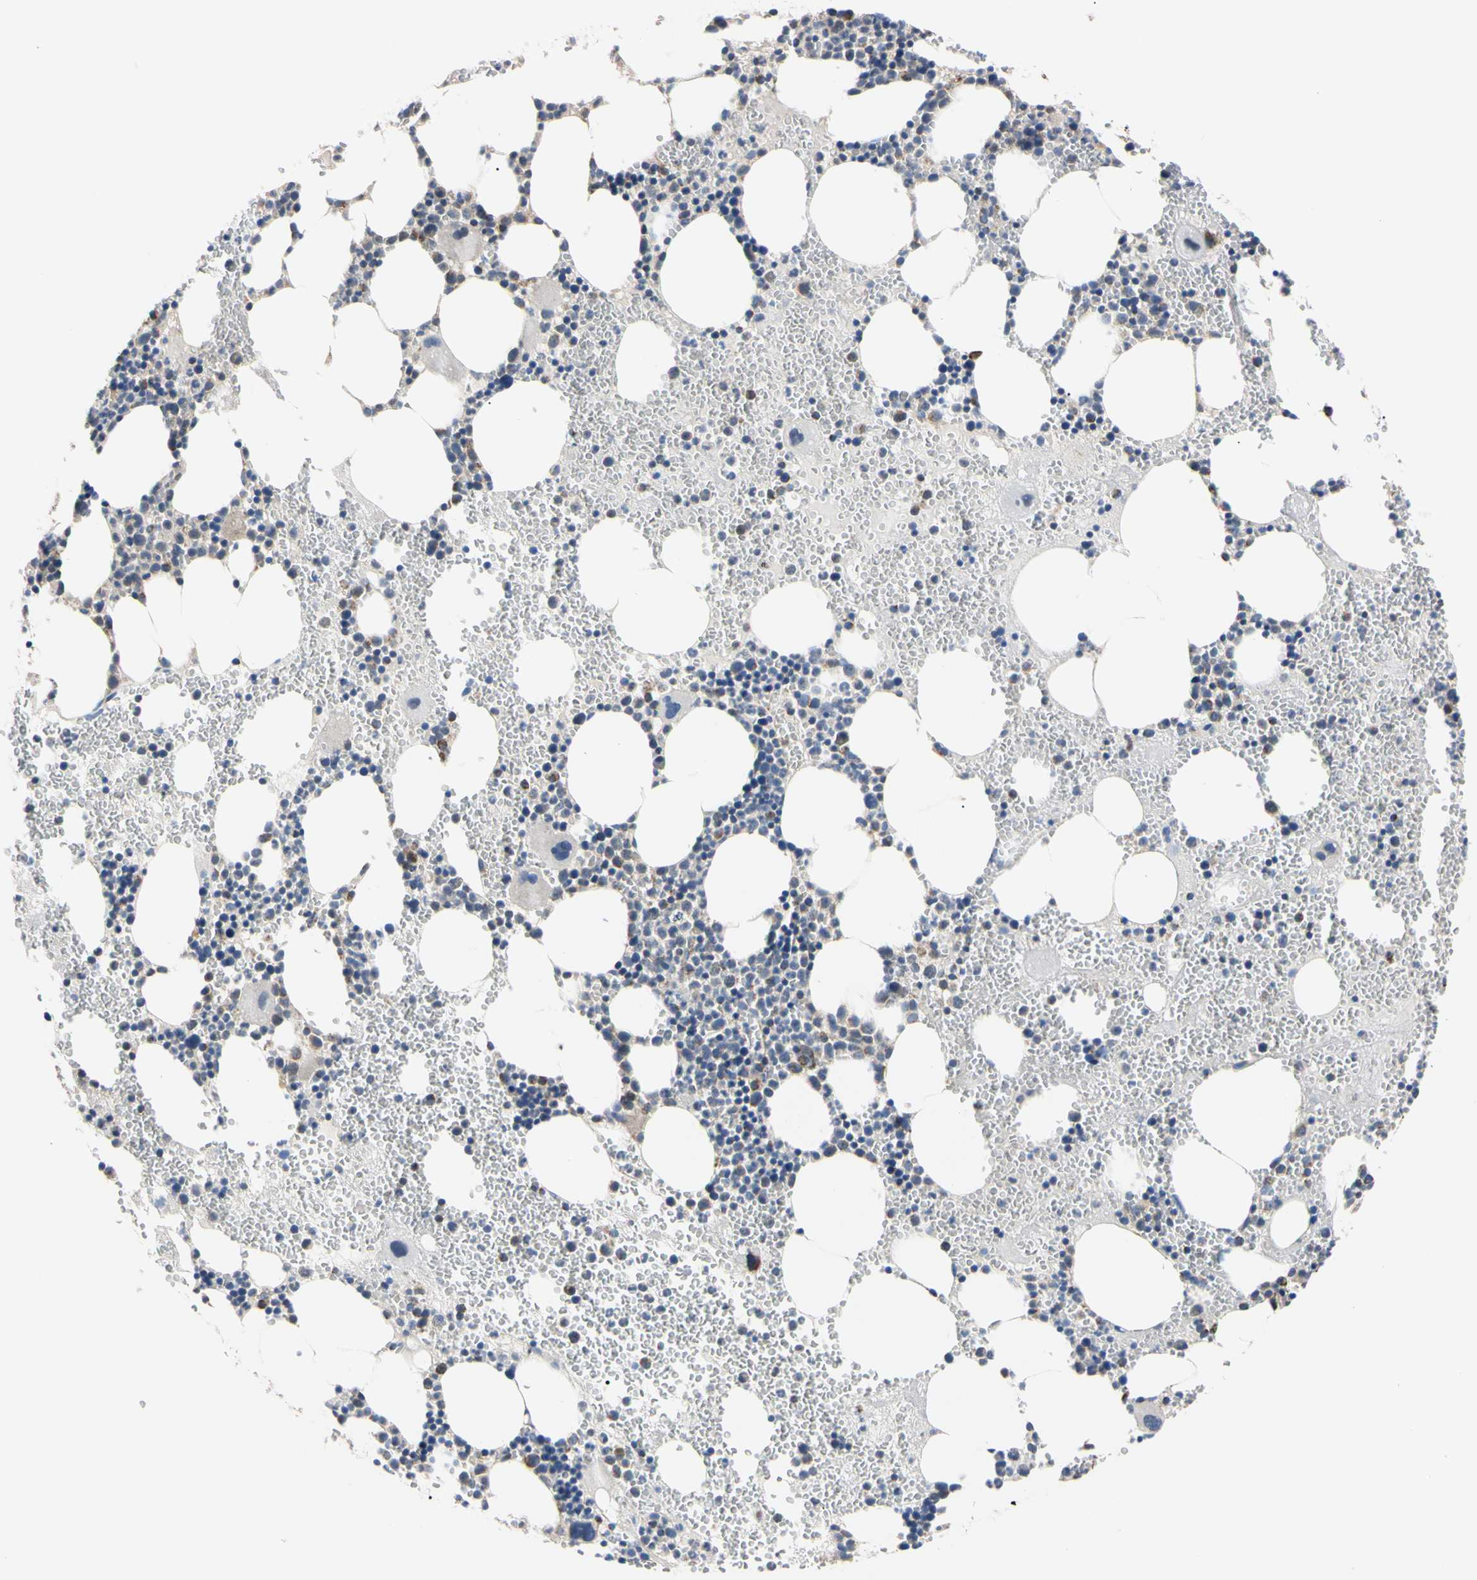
{"staining": {"intensity": "moderate", "quantity": "<25%", "location": "cytoplasmic/membranous"}, "tissue": "bone marrow", "cell_type": "Hematopoietic cells", "image_type": "normal", "snomed": [{"axis": "morphology", "description": "Normal tissue, NOS"}, {"axis": "morphology", "description": "Inflammation, NOS"}, {"axis": "topography", "description": "Bone marrow"}], "caption": "Normal bone marrow exhibits moderate cytoplasmic/membranous positivity in approximately <25% of hematopoietic cells, visualized by immunohistochemistry. The staining is performed using DAB (3,3'-diaminobenzidine) brown chromogen to label protein expression. The nuclei are counter-stained blue using hematoxylin.", "gene": "CLPP", "patient": {"sex": "female", "age": 76}}